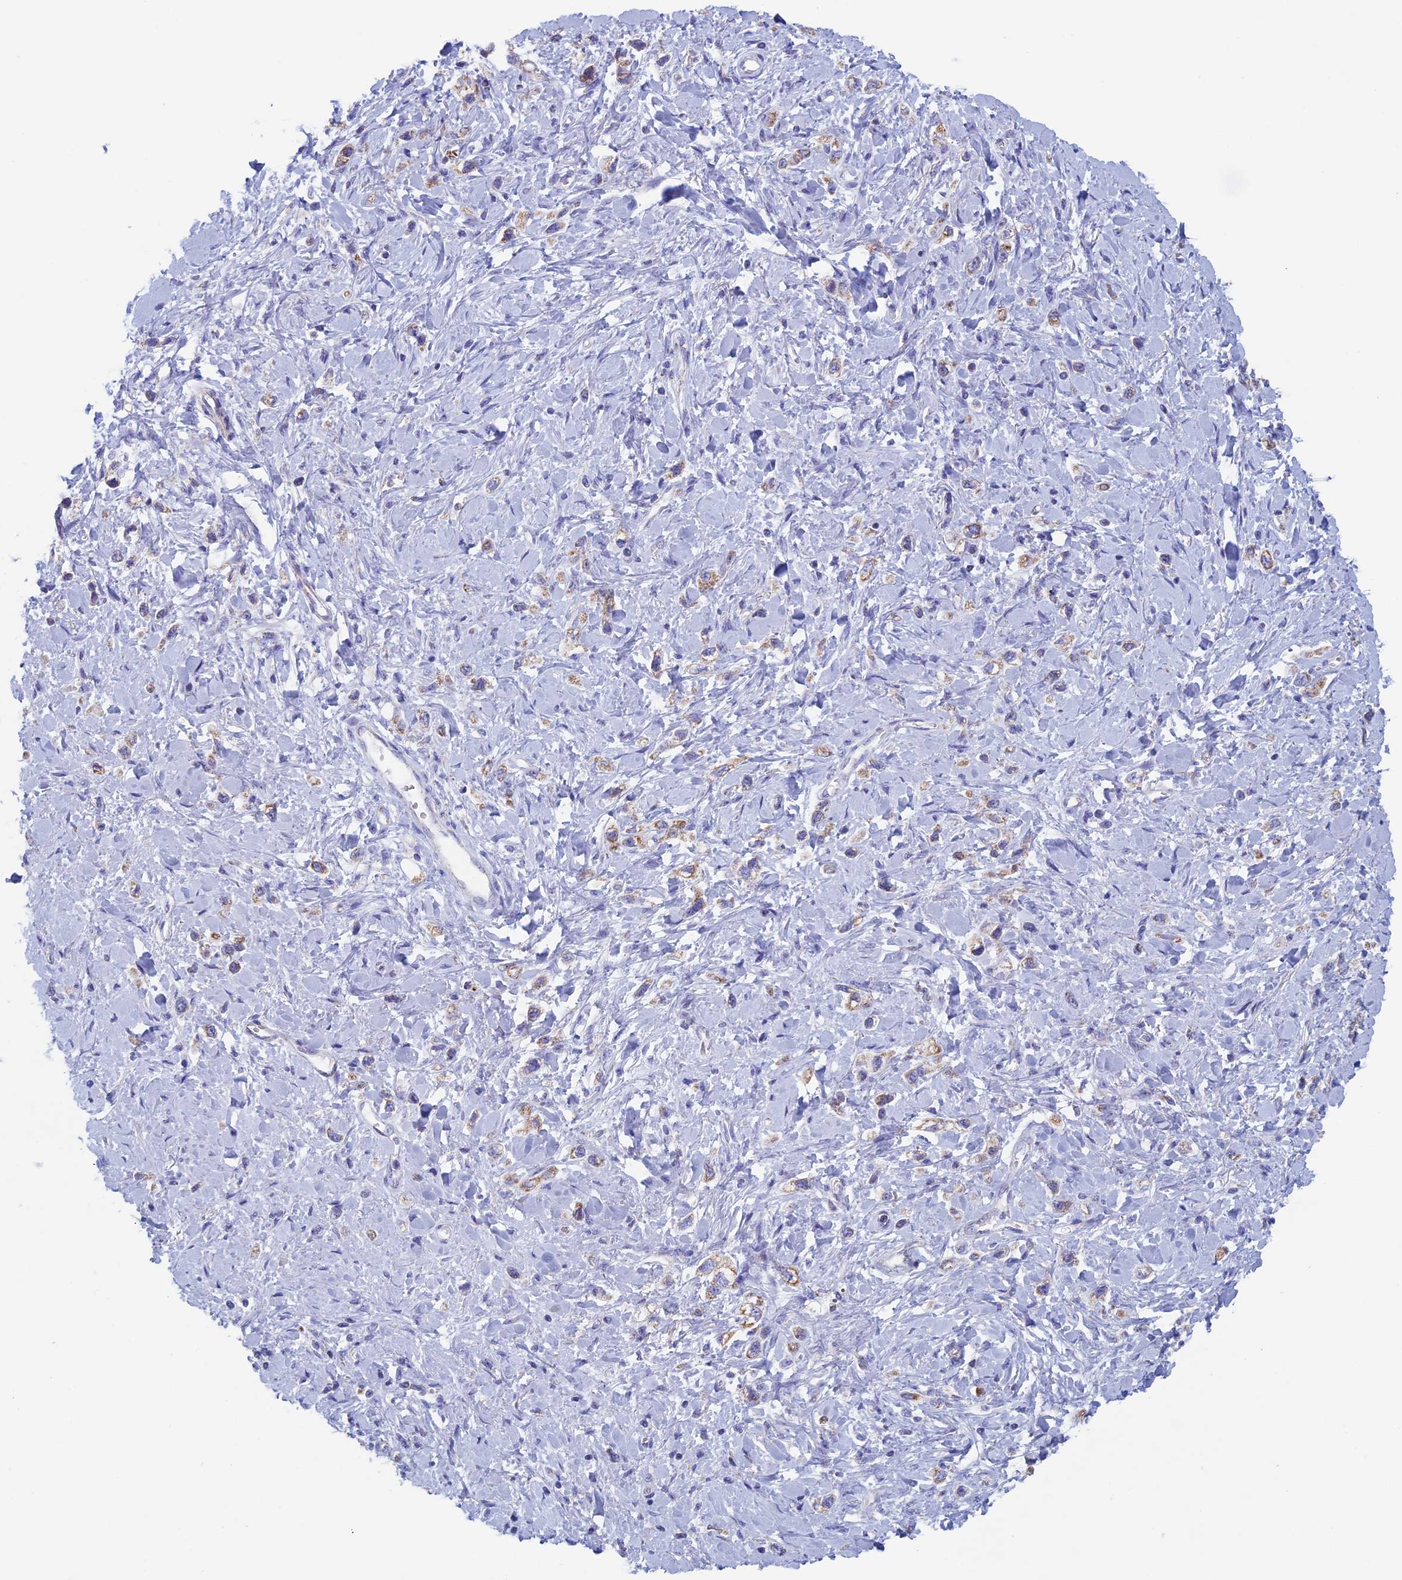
{"staining": {"intensity": "weak", "quantity": ">75%", "location": "cytoplasmic/membranous"}, "tissue": "stomach cancer", "cell_type": "Tumor cells", "image_type": "cancer", "snomed": [{"axis": "morphology", "description": "Adenocarcinoma, NOS"}, {"axis": "topography", "description": "Stomach"}], "caption": "A brown stain shows weak cytoplasmic/membranous positivity of a protein in stomach cancer (adenocarcinoma) tumor cells.", "gene": "NDUFB9", "patient": {"sex": "female", "age": 65}}